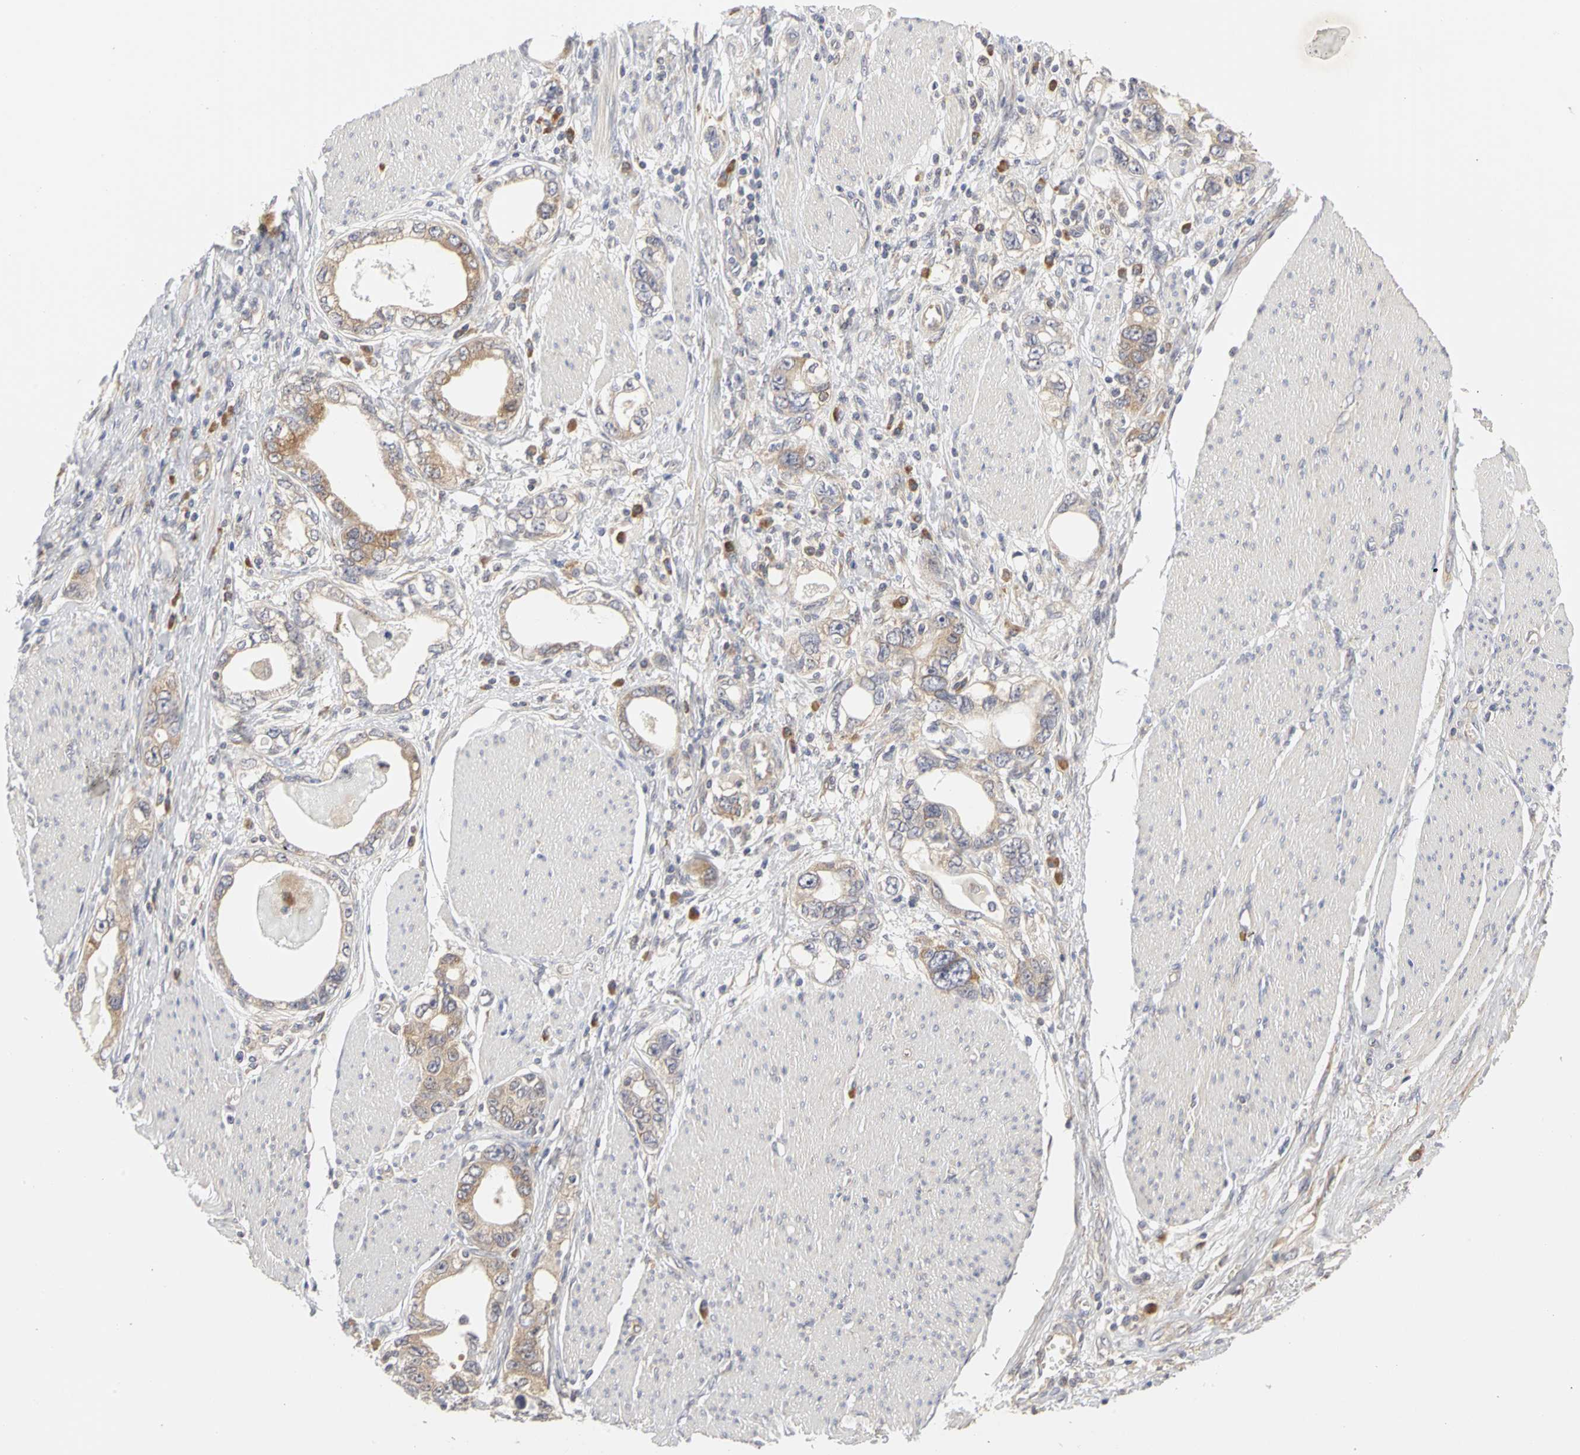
{"staining": {"intensity": "moderate", "quantity": "25%-75%", "location": "cytoplasmic/membranous"}, "tissue": "stomach cancer", "cell_type": "Tumor cells", "image_type": "cancer", "snomed": [{"axis": "morphology", "description": "Adenocarcinoma, NOS"}, {"axis": "topography", "description": "Stomach, lower"}], "caption": "The image shows staining of stomach cancer (adenocarcinoma), revealing moderate cytoplasmic/membranous protein staining (brown color) within tumor cells. (DAB IHC with brightfield microscopy, high magnification).", "gene": "IRAK1", "patient": {"sex": "female", "age": 93}}